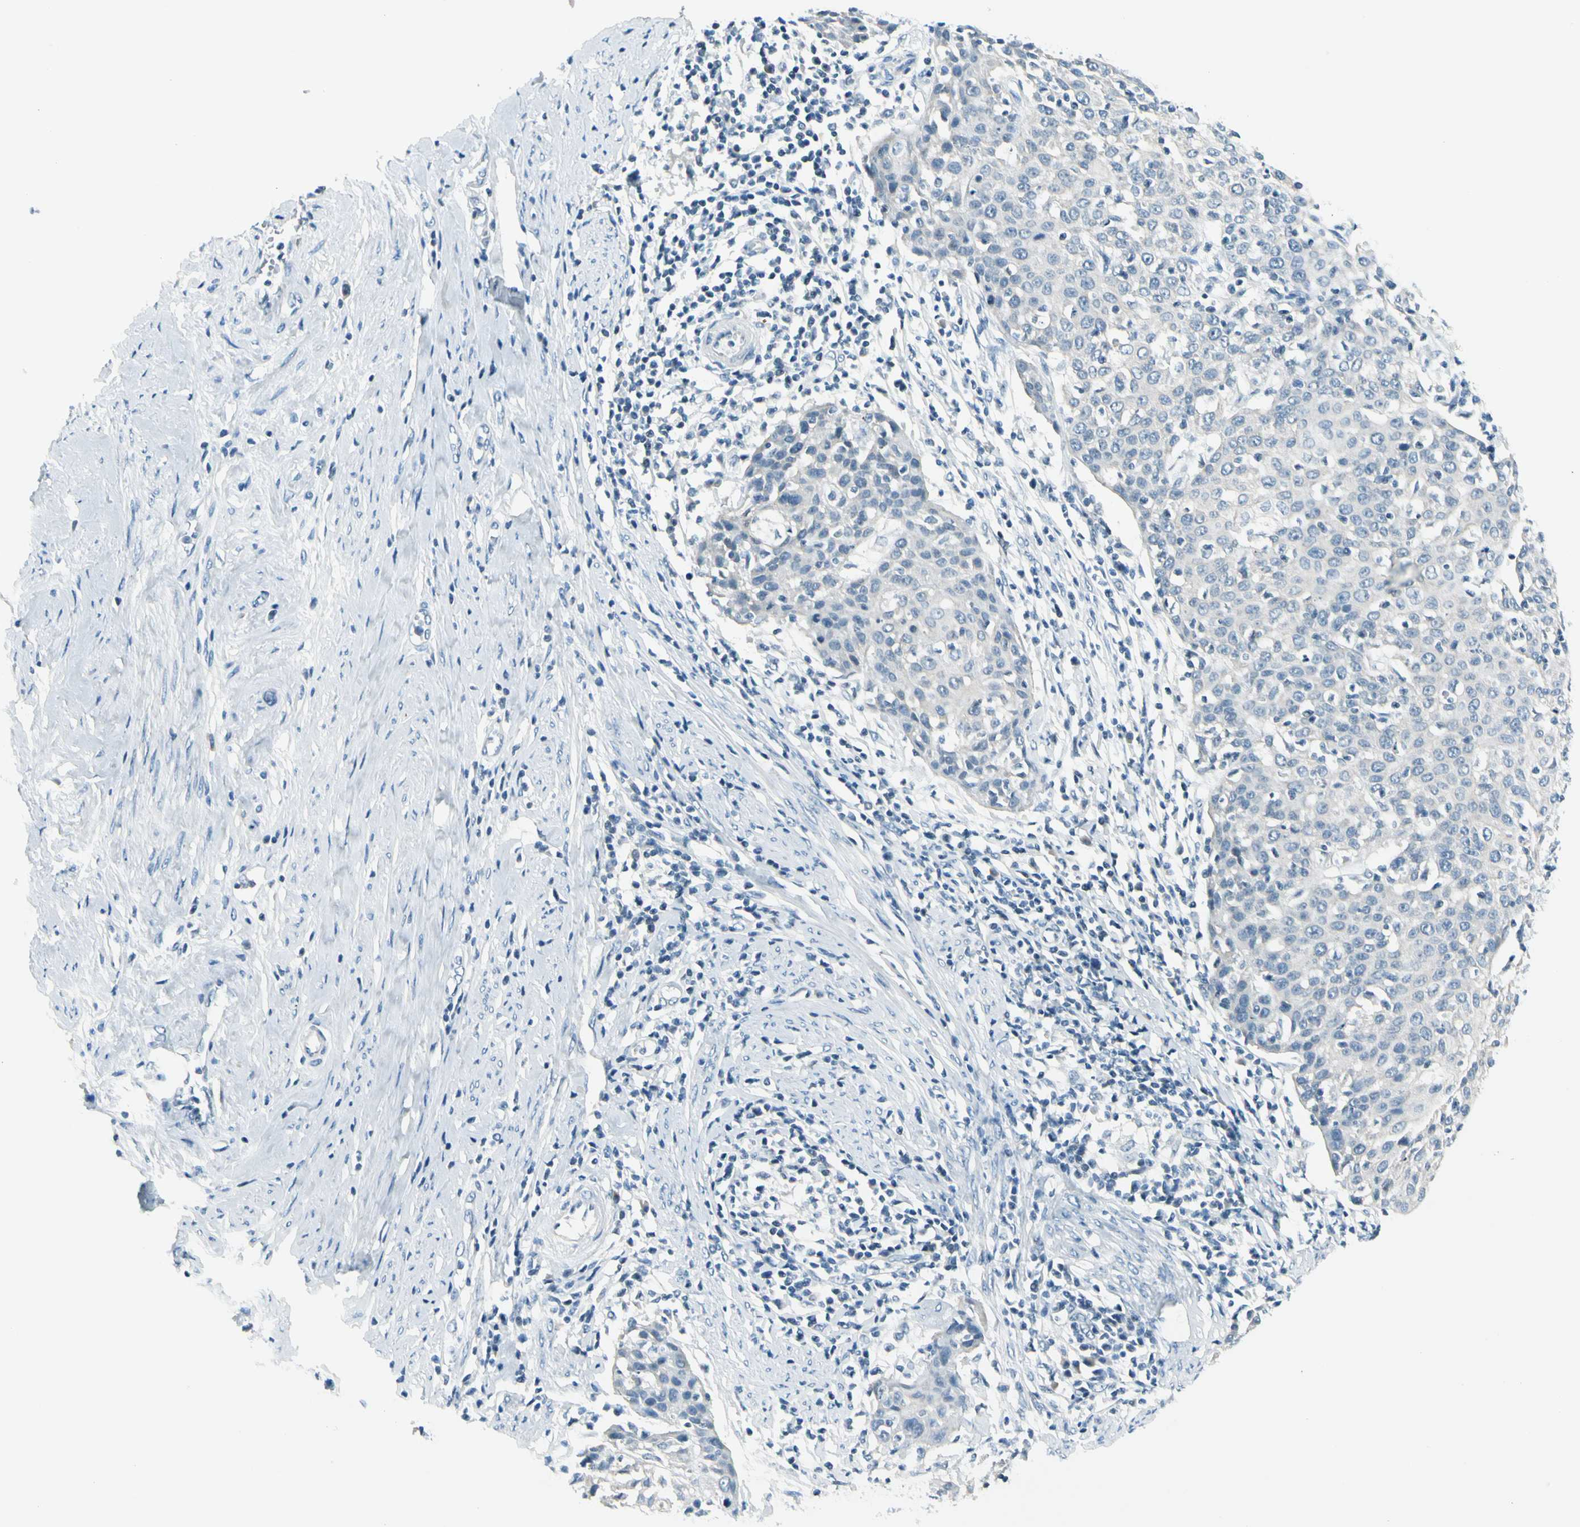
{"staining": {"intensity": "negative", "quantity": "none", "location": "none"}, "tissue": "cervical cancer", "cell_type": "Tumor cells", "image_type": "cancer", "snomed": [{"axis": "morphology", "description": "Squamous cell carcinoma, NOS"}, {"axis": "topography", "description": "Cervix"}], "caption": "Immunohistochemical staining of human squamous cell carcinoma (cervical) displays no significant positivity in tumor cells.", "gene": "ZSCAN1", "patient": {"sex": "female", "age": 38}}